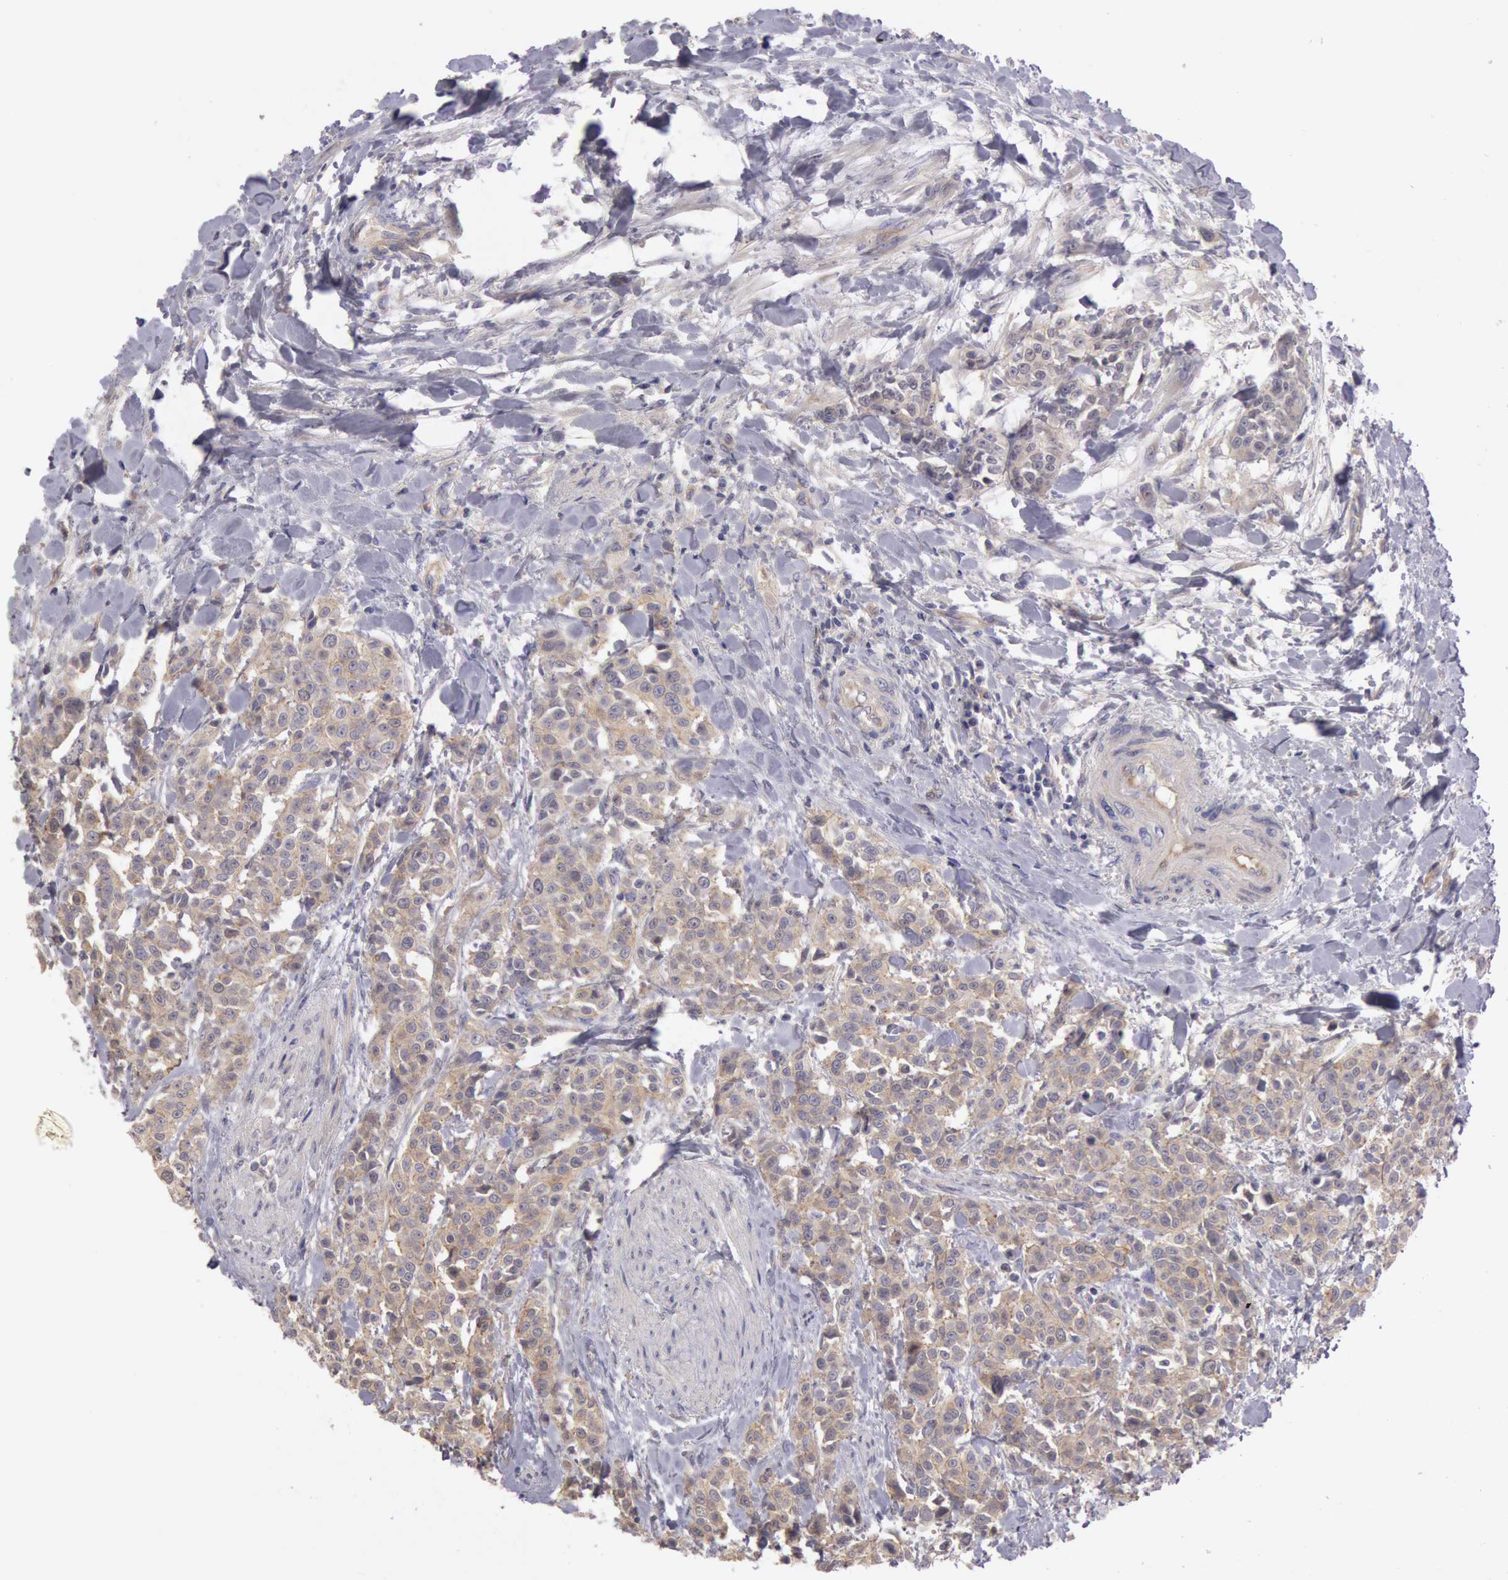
{"staining": {"intensity": "negative", "quantity": "none", "location": "none"}, "tissue": "urothelial cancer", "cell_type": "Tumor cells", "image_type": "cancer", "snomed": [{"axis": "morphology", "description": "Urothelial carcinoma, High grade"}, {"axis": "topography", "description": "Urinary bladder"}], "caption": "Immunohistochemistry (IHC) image of human urothelial cancer stained for a protein (brown), which exhibits no expression in tumor cells.", "gene": "AMOTL1", "patient": {"sex": "male", "age": 56}}